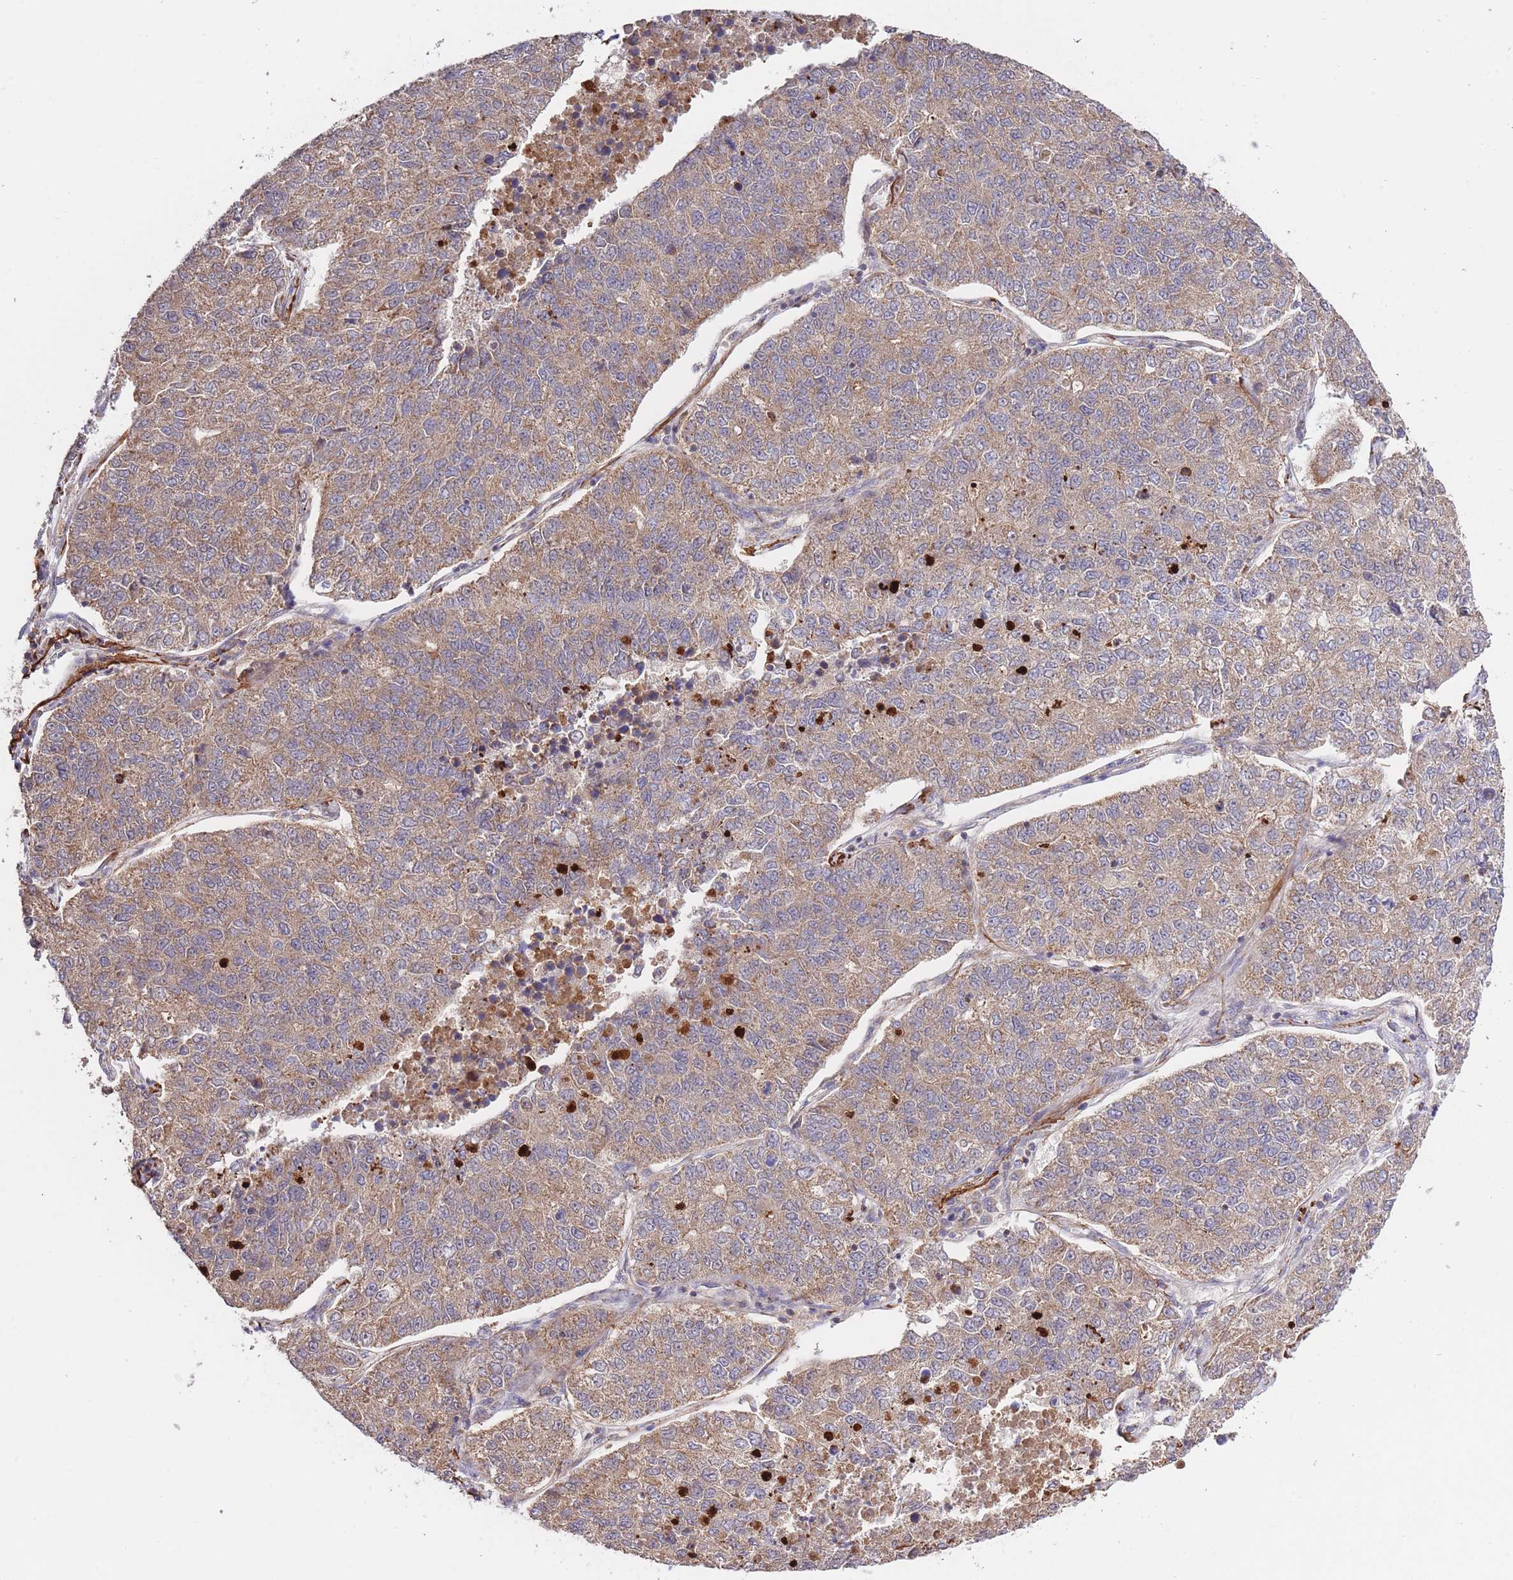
{"staining": {"intensity": "weak", "quantity": ">75%", "location": "cytoplasmic/membranous"}, "tissue": "lung cancer", "cell_type": "Tumor cells", "image_type": "cancer", "snomed": [{"axis": "morphology", "description": "Adenocarcinoma, NOS"}, {"axis": "topography", "description": "Lung"}], "caption": "Lung cancer (adenocarcinoma) was stained to show a protein in brown. There is low levels of weak cytoplasmic/membranous staining in approximately >75% of tumor cells.", "gene": "ATP13A2", "patient": {"sex": "male", "age": 49}}